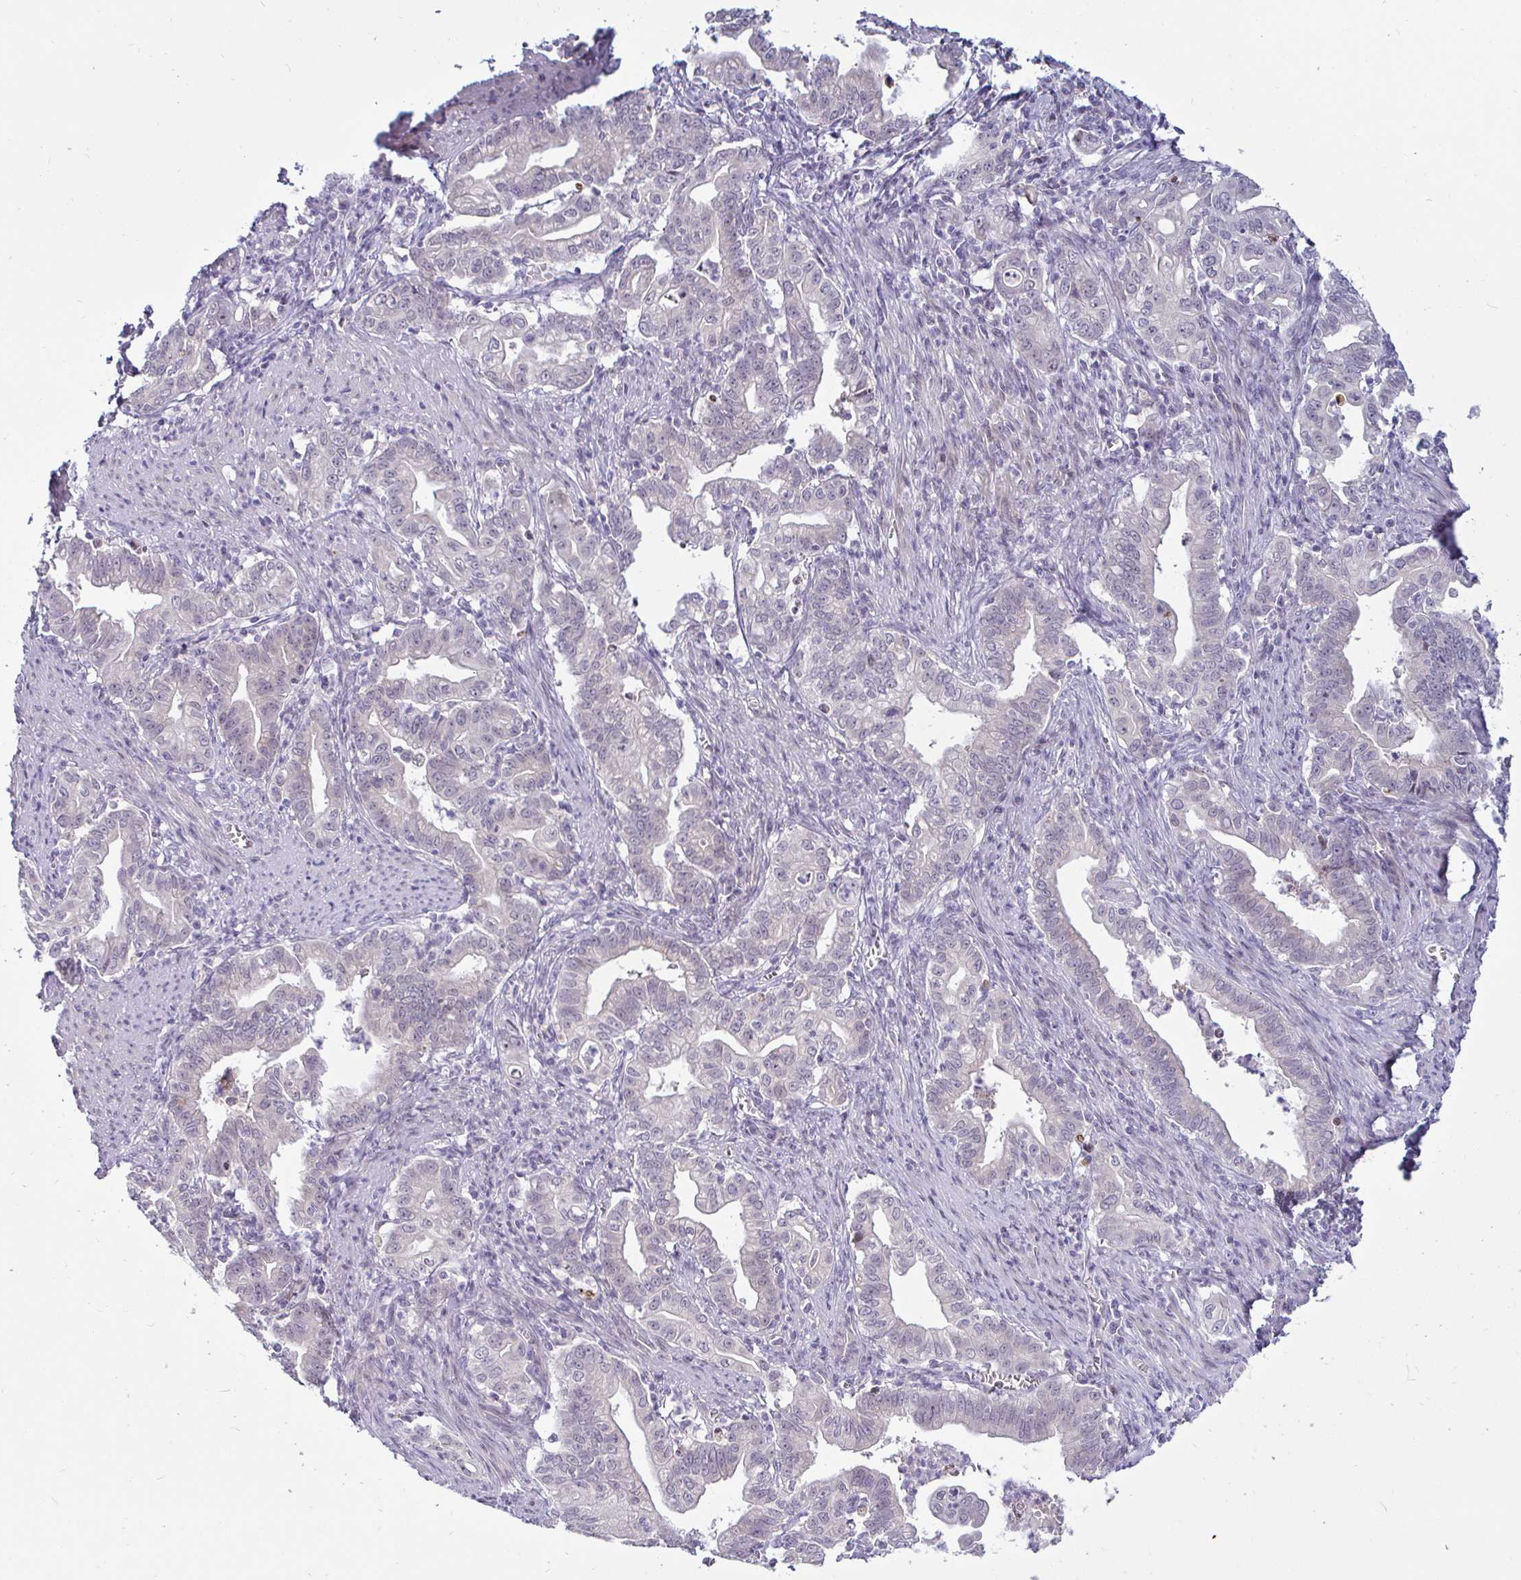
{"staining": {"intensity": "negative", "quantity": "none", "location": "none"}, "tissue": "stomach cancer", "cell_type": "Tumor cells", "image_type": "cancer", "snomed": [{"axis": "morphology", "description": "Adenocarcinoma, NOS"}, {"axis": "topography", "description": "Stomach, upper"}], "caption": "High power microscopy photomicrograph of an IHC micrograph of stomach adenocarcinoma, revealing no significant expression in tumor cells. The staining is performed using DAB brown chromogen with nuclei counter-stained in using hematoxylin.", "gene": "GSTM1", "patient": {"sex": "female", "age": 79}}